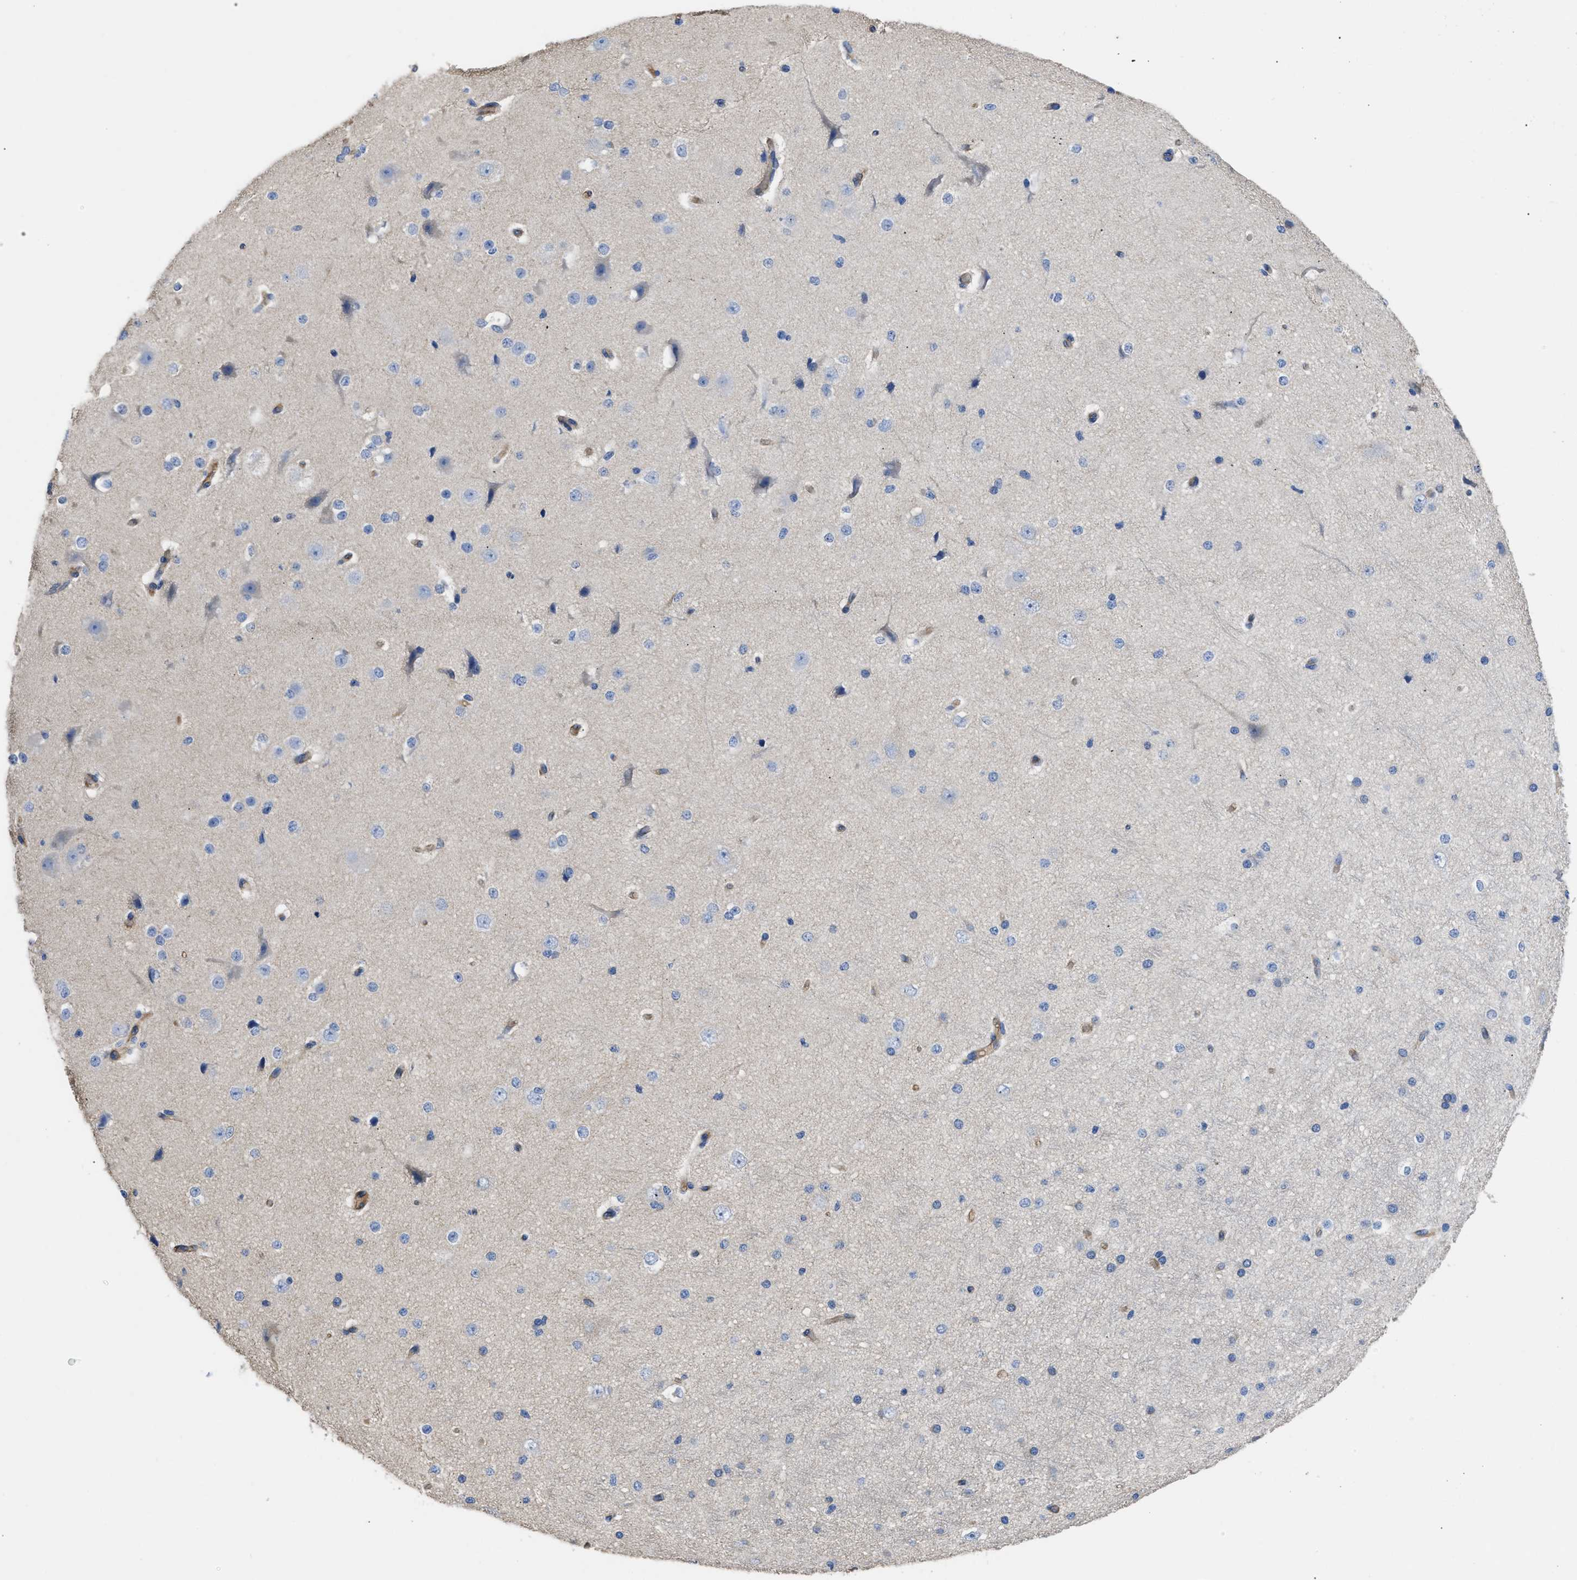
{"staining": {"intensity": "weak", "quantity": "25%-75%", "location": "cytoplasmic/membranous"}, "tissue": "cerebral cortex", "cell_type": "Endothelial cells", "image_type": "normal", "snomed": [{"axis": "morphology", "description": "Normal tissue, NOS"}, {"axis": "morphology", "description": "Developmental malformation"}, {"axis": "topography", "description": "Cerebral cortex"}], "caption": "Endothelial cells reveal weak cytoplasmic/membranous expression in approximately 25%-75% of cells in benign cerebral cortex.", "gene": "USP4", "patient": {"sex": "female", "age": 30}}